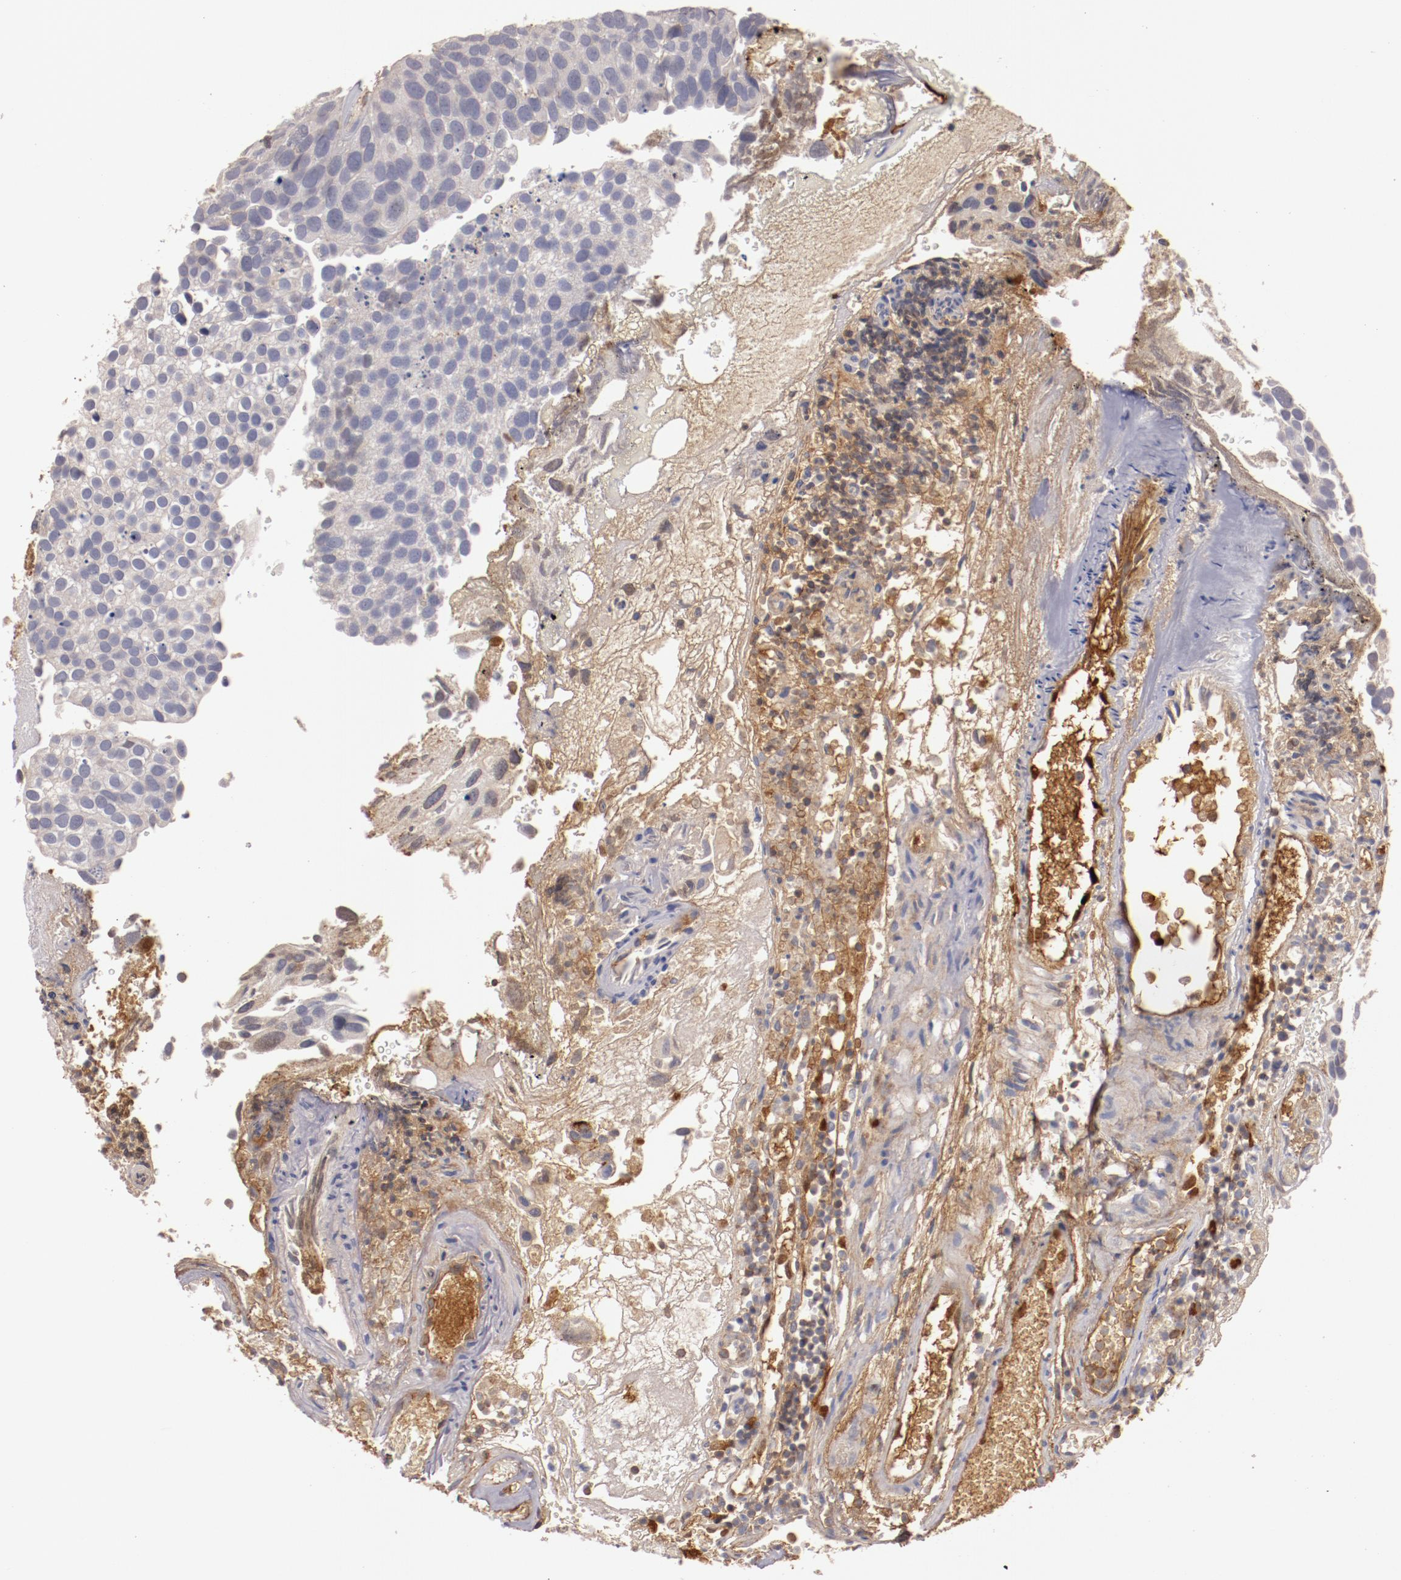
{"staining": {"intensity": "negative", "quantity": "none", "location": "none"}, "tissue": "urothelial cancer", "cell_type": "Tumor cells", "image_type": "cancer", "snomed": [{"axis": "morphology", "description": "Urothelial carcinoma, High grade"}, {"axis": "topography", "description": "Urinary bladder"}], "caption": "The photomicrograph displays no staining of tumor cells in urothelial carcinoma (high-grade).", "gene": "MBL2", "patient": {"sex": "male", "age": 72}}